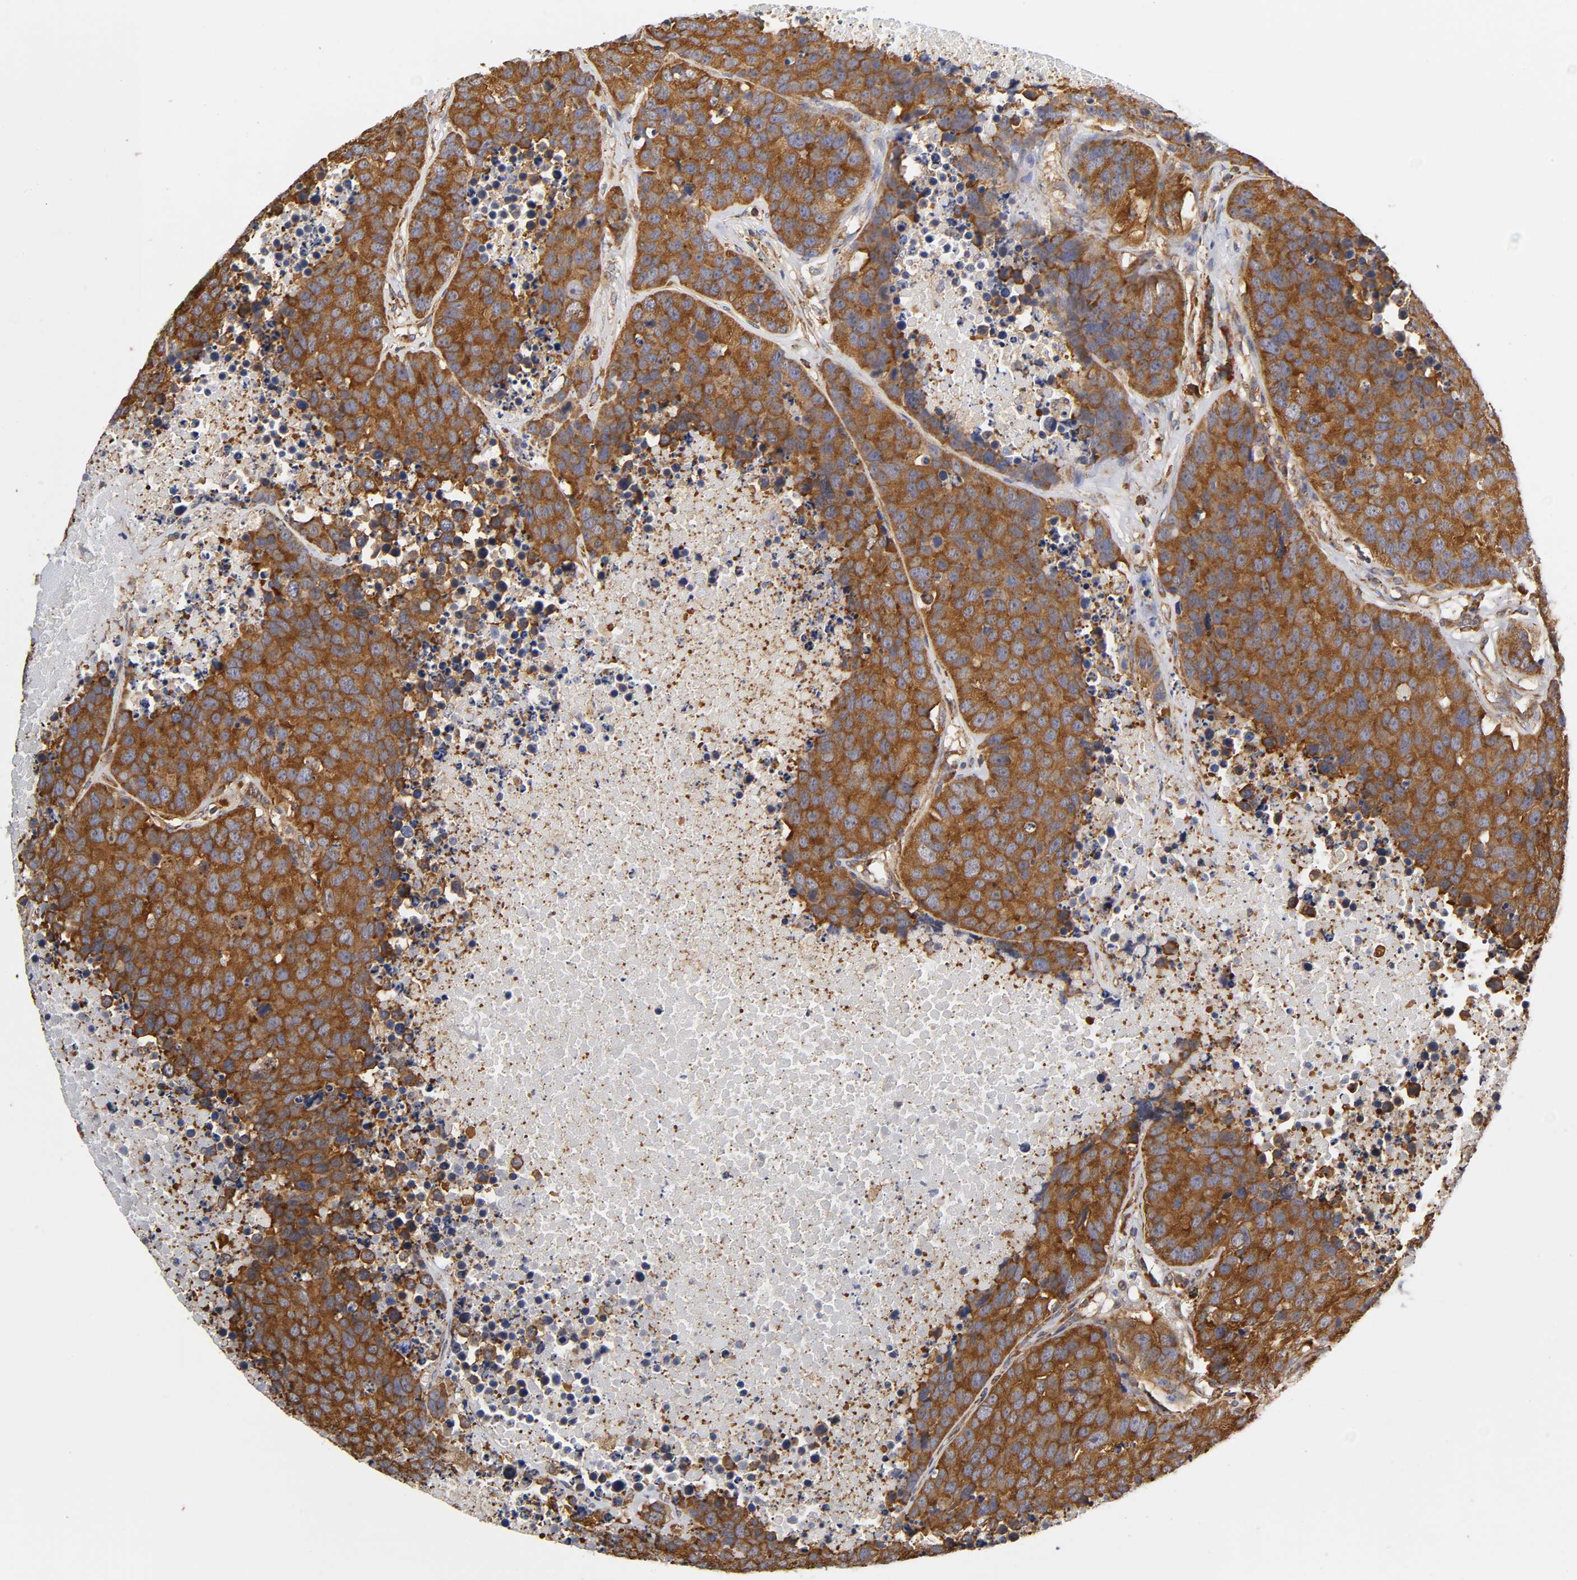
{"staining": {"intensity": "strong", "quantity": ">75%", "location": "cytoplasmic/membranous"}, "tissue": "carcinoid", "cell_type": "Tumor cells", "image_type": "cancer", "snomed": [{"axis": "morphology", "description": "Carcinoid, malignant, NOS"}, {"axis": "topography", "description": "Lung"}], "caption": "Brown immunohistochemical staining in human carcinoid exhibits strong cytoplasmic/membranous expression in approximately >75% of tumor cells.", "gene": "RPL14", "patient": {"sex": "male", "age": 60}}